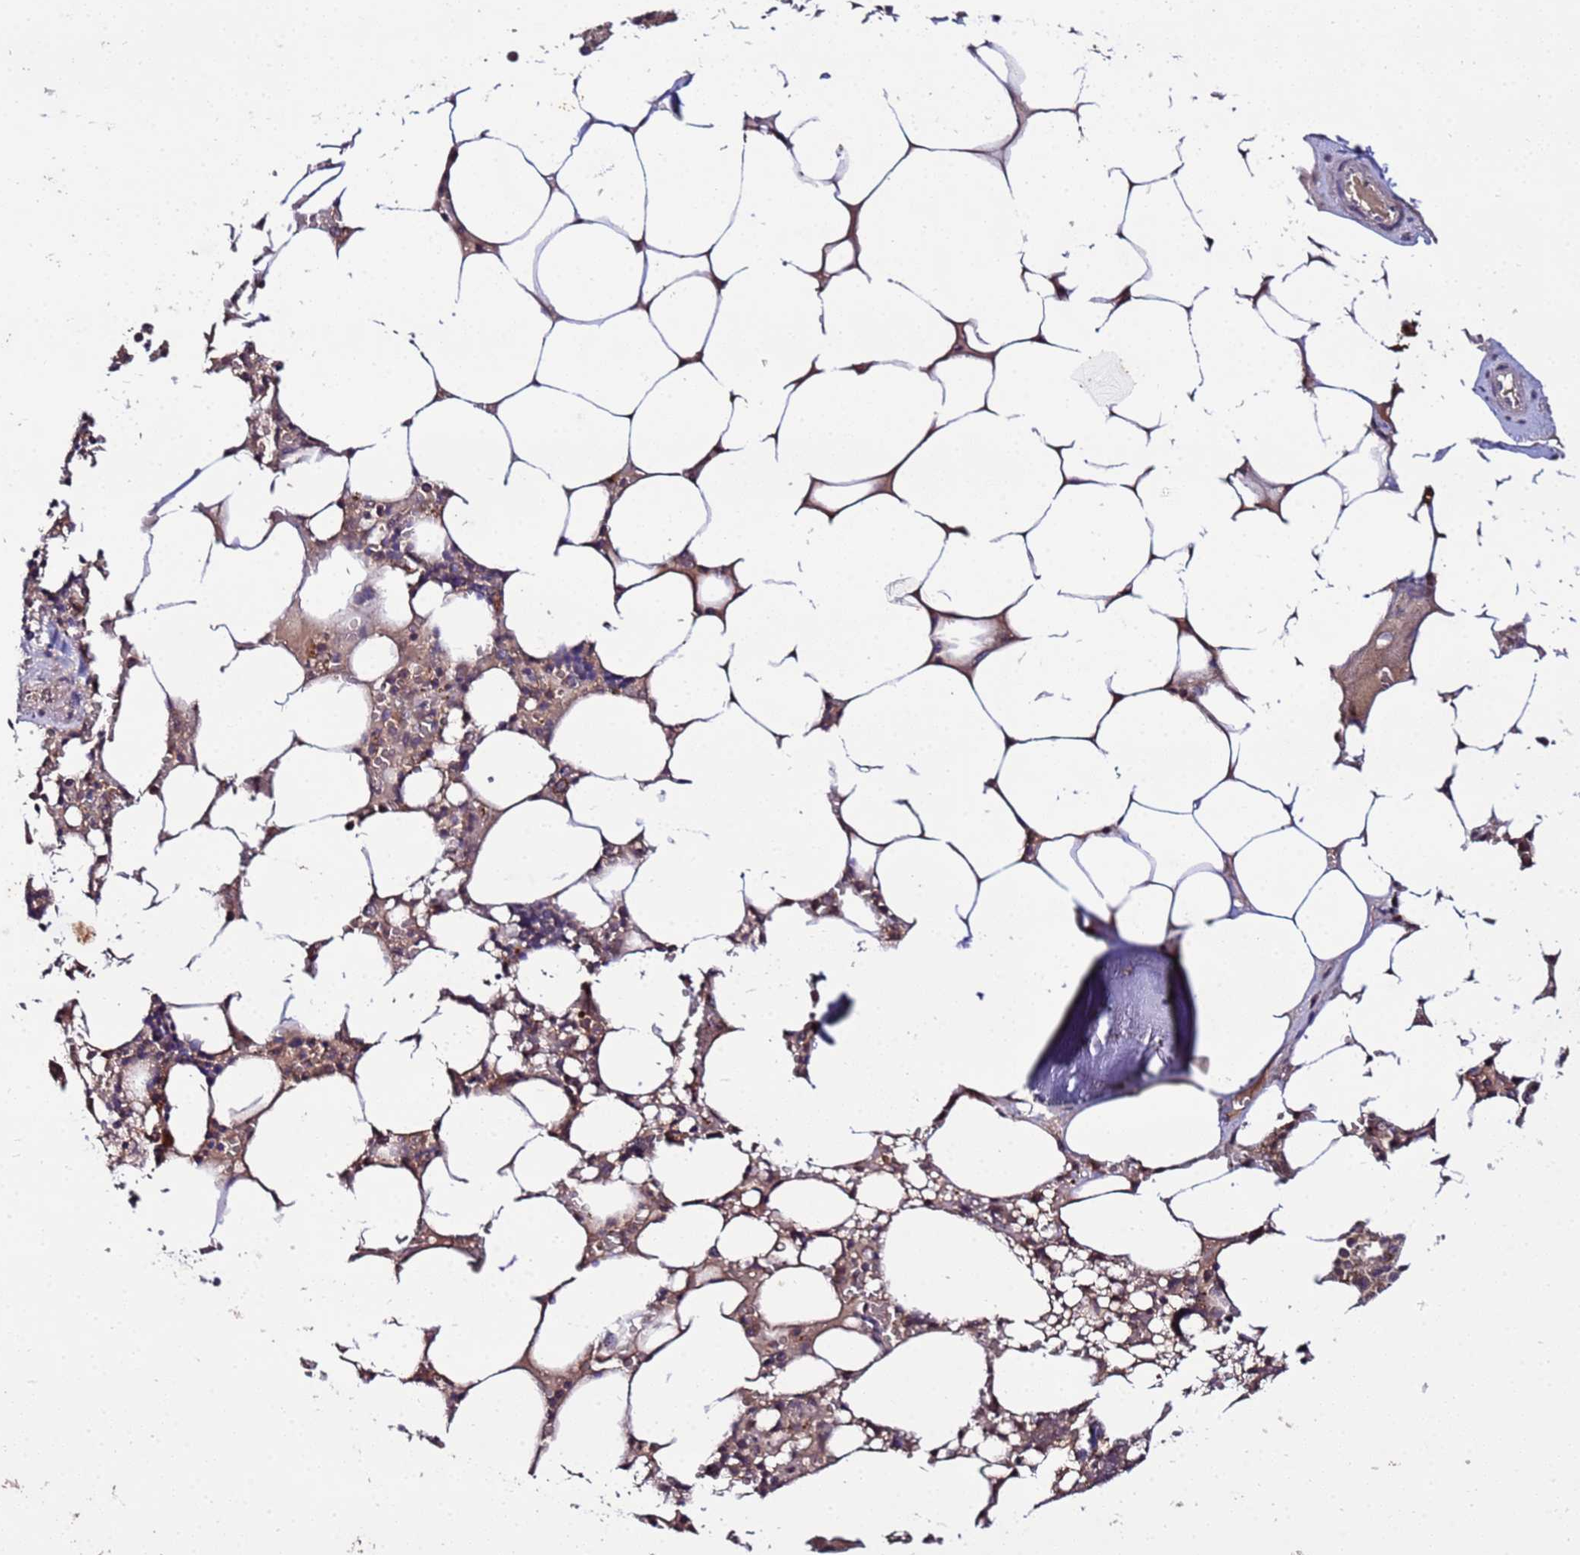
{"staining": {"intensity": "weak", "quantity": "25%-75%", "location": "cytoplasmic/membranous"}, "tissue": "bone marrow", "cell_type": "Hematopoietic cells", "image_type": "normal", "snomed": [{"axis": "morphology", "description": "Normal tissue, NOS"}, {"axis": "topography", "description": "Bone marrow"}], "caption": "Protein staining of benign bone marrow displays weak cytoplasmic/membranous staining in approximately 25%-75% of hematopoietic cells. (IHC, brightfield microscopy, high magnification).", "gene": "GSPT2", "patient": {"sex": "male", "age": 64}}